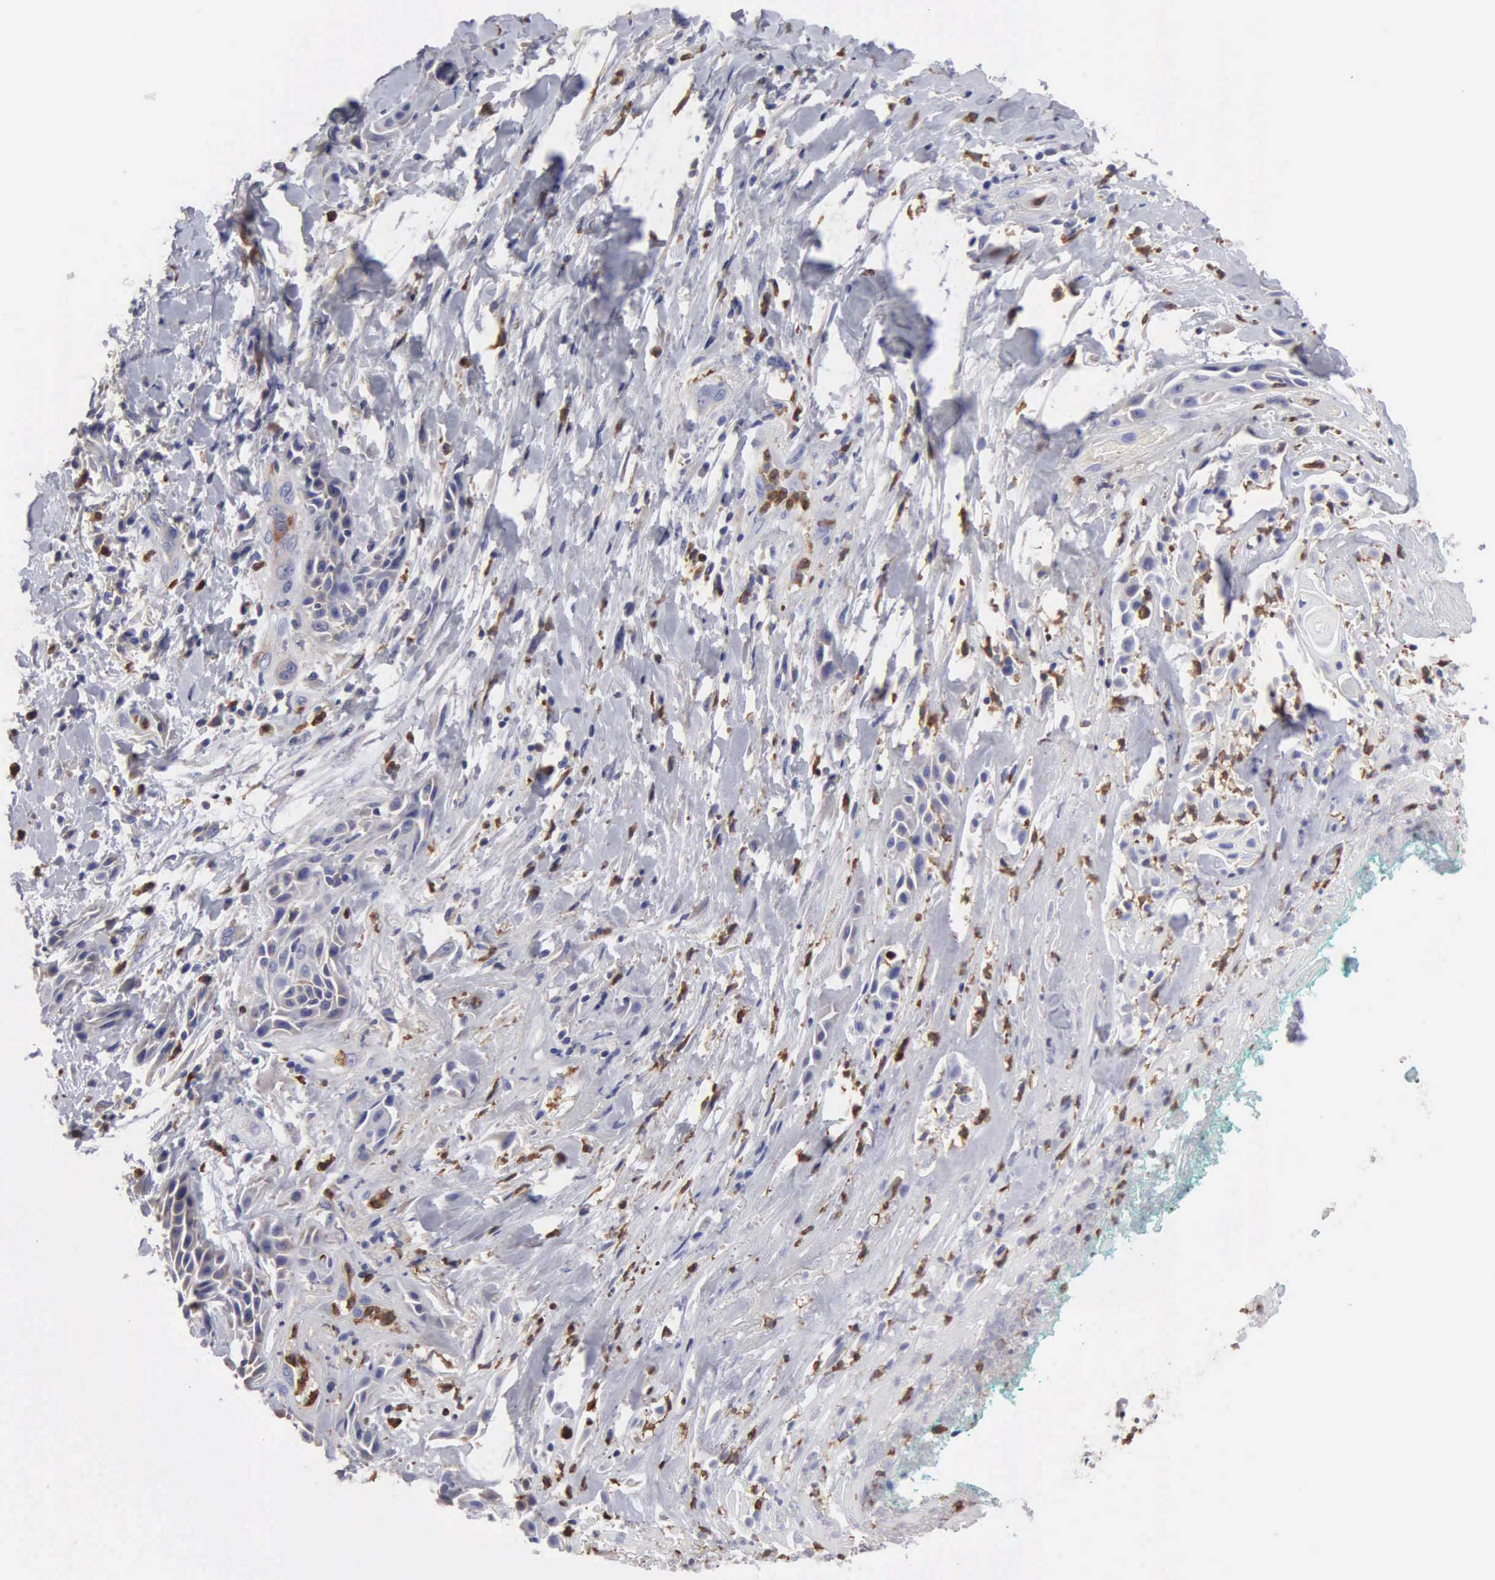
{"staining": {"intensity": "weak", "quantity": "<25%", "location": "cytoplasmic/membranous"}, "tissue": "skin cancer", "cell_type": "Tumor cells", "image_type": "cancer", "snomed": [{"axis": "morphology", "description": "Squamous cell carcinoma, NOS"}, {"axis": "topography", "description": "Skin"}, {"axis": "topography", "description": "Anal"}], "caption": "High magnification brightfield microscopy of skin cancer (squamous cell carcinoma) stained with DAB (brown) and counterstained with hematoxylin (blue): tumor cells show no significant positivity. (DAB (3,3'-diaminobenzidine) immunohistochemistry visualized using brightfield microscopy, high magnification).", "gene": "G6PD", "patient": {"sex": "male", "age": 64}}